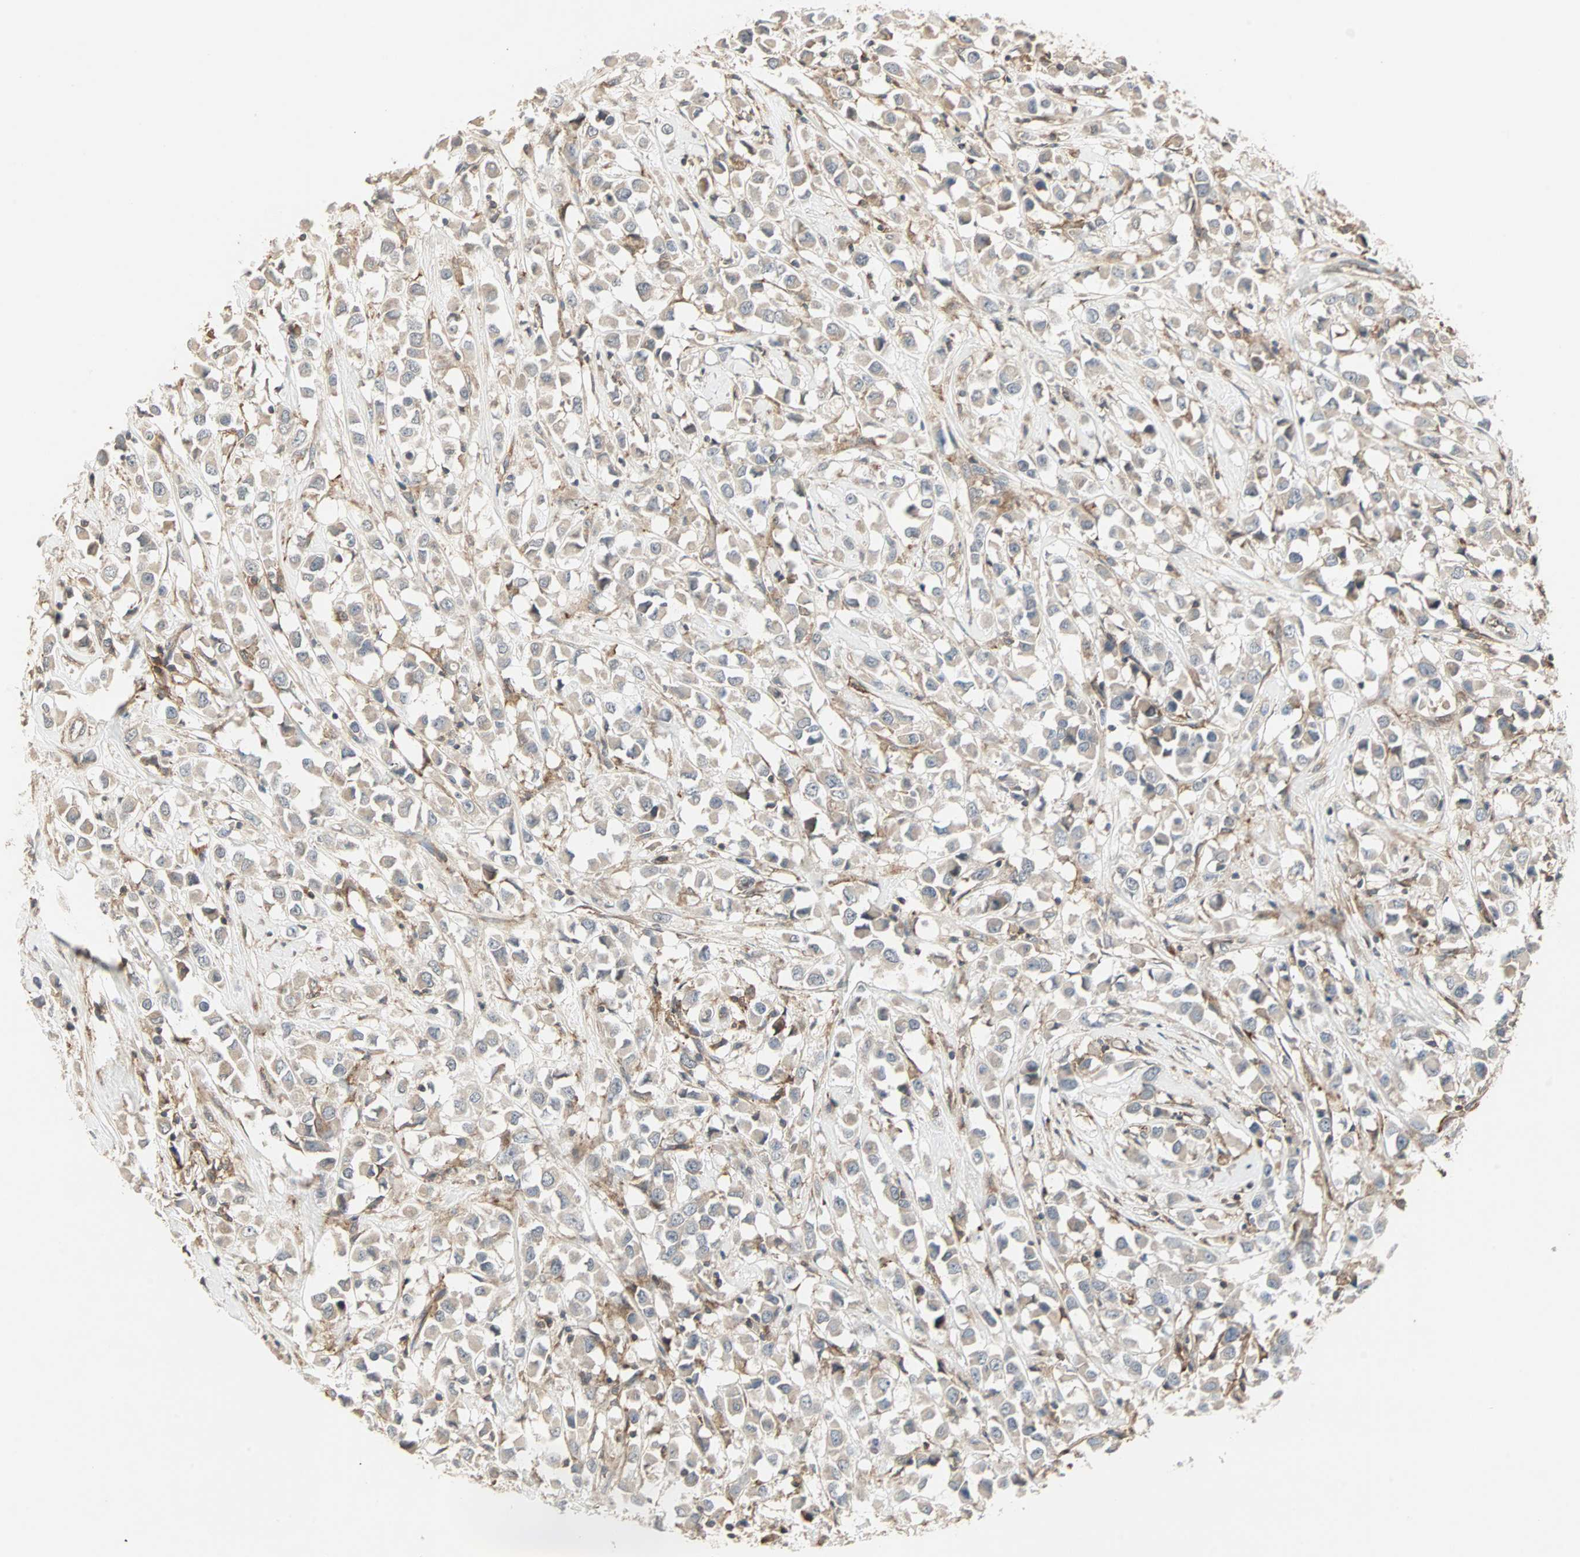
{"staining": {"intensity": "weak", "quantity": ">75%", "location": "cytoplasmic/membranous"}, "tissue": "breast cancer", "cell_type": "Tumor cells", "image_type": "cancer", "snomed": [{"axis": "morphology", "description": "Duct carcinoma"}, {"axis": "topography", "description": "Breast"}], "caption": "Brown immunohistochemical staining in human intraductal carcinoma (breast) shows weak cytoplasmic/membranous staining in about >75% of tumor cells.", "gene": "GNAI2", "patient": {"sex": "female", "age": 61}}